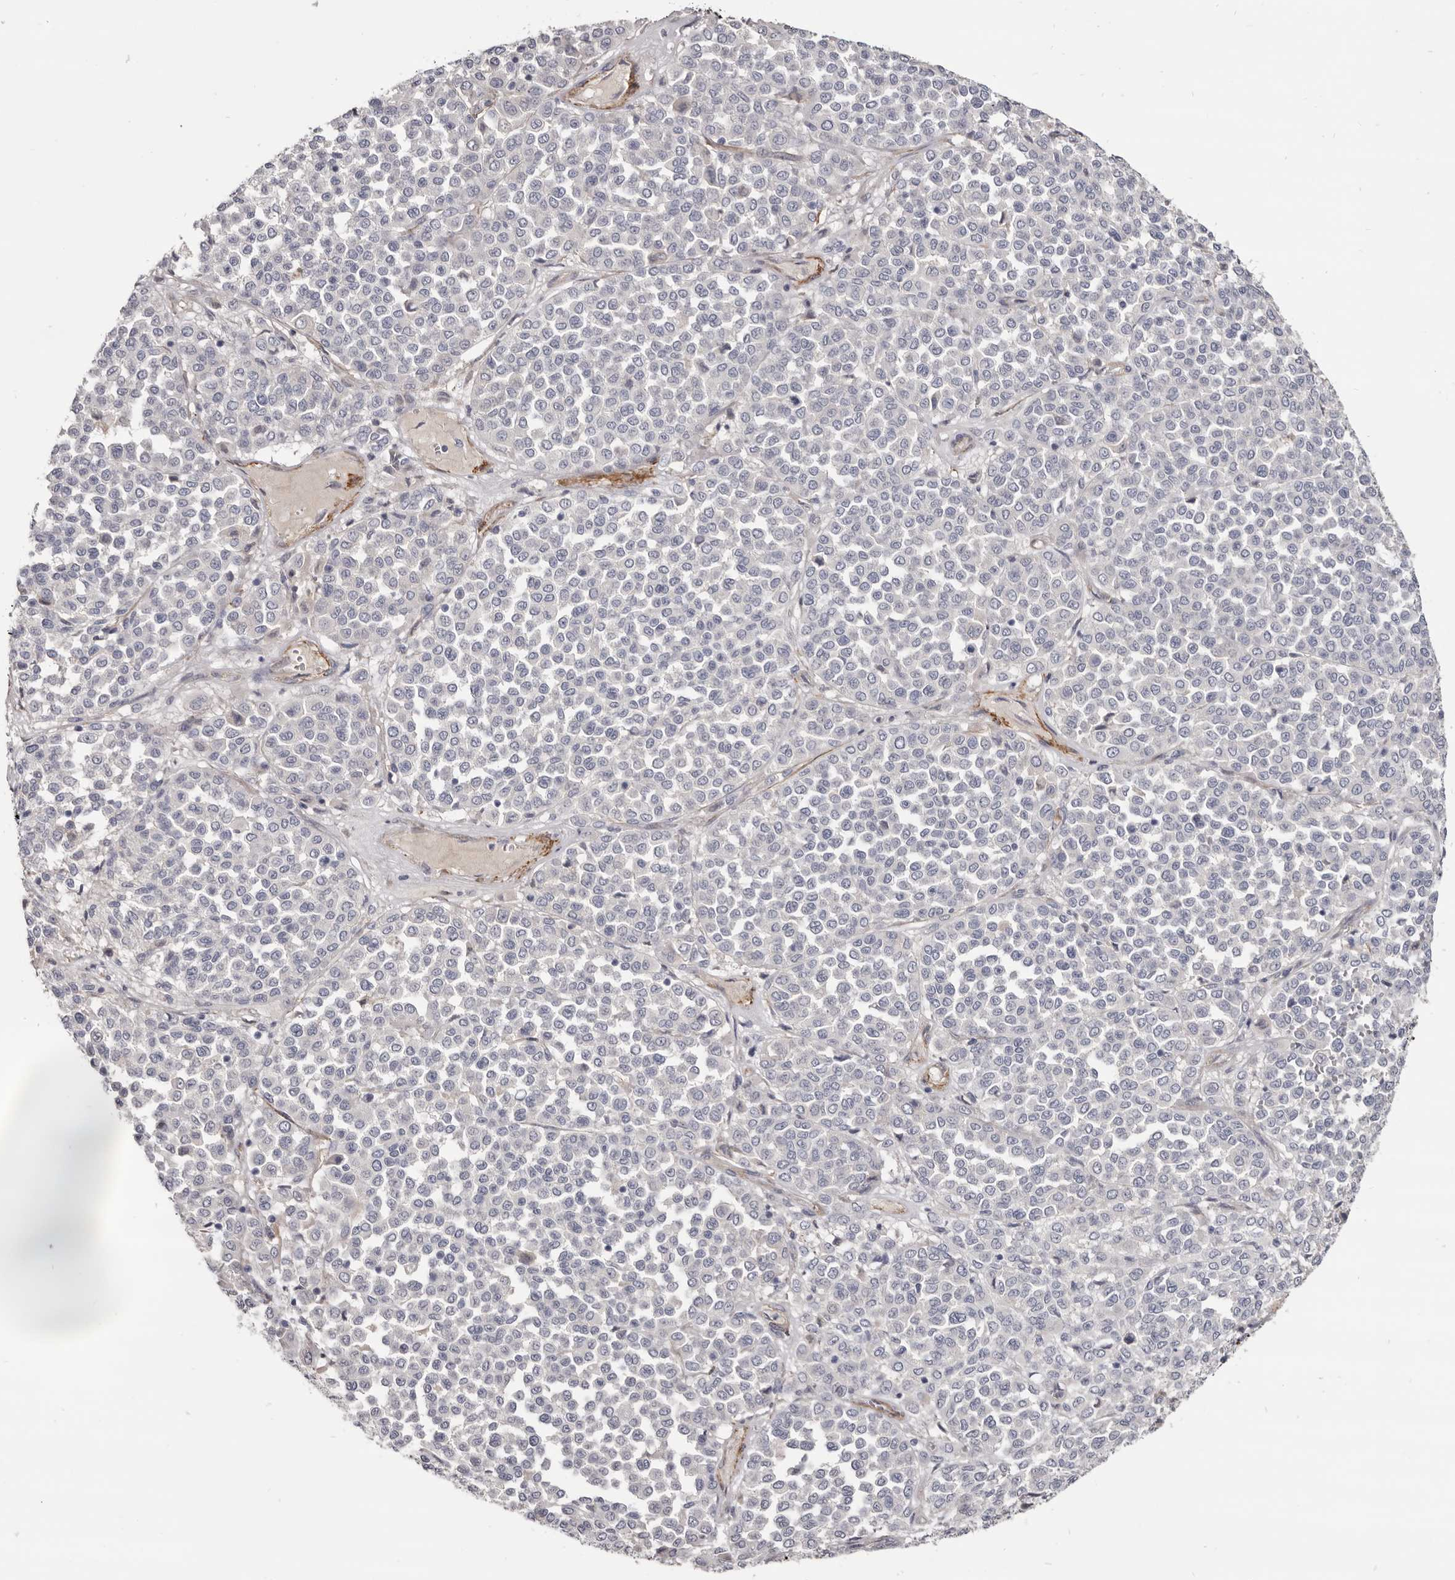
{"staining": {"intensity": "negative", "quantity": "none", "location": "none"}, "tissue": "melanoma", "cell_type": "Tumor cells", "image_type": "cancer", "snomed": [{"axis": "morphology", "description": "Malignant melanoma, Metastatic site"}, {"axis": "topography", "description": "Pancreas"}], "caption": "Human melanoma stained for a protein using IHC shows no positivity in tumor cells.", "gene": "CGN", "patient": {"sex": "female", "age": 30}}